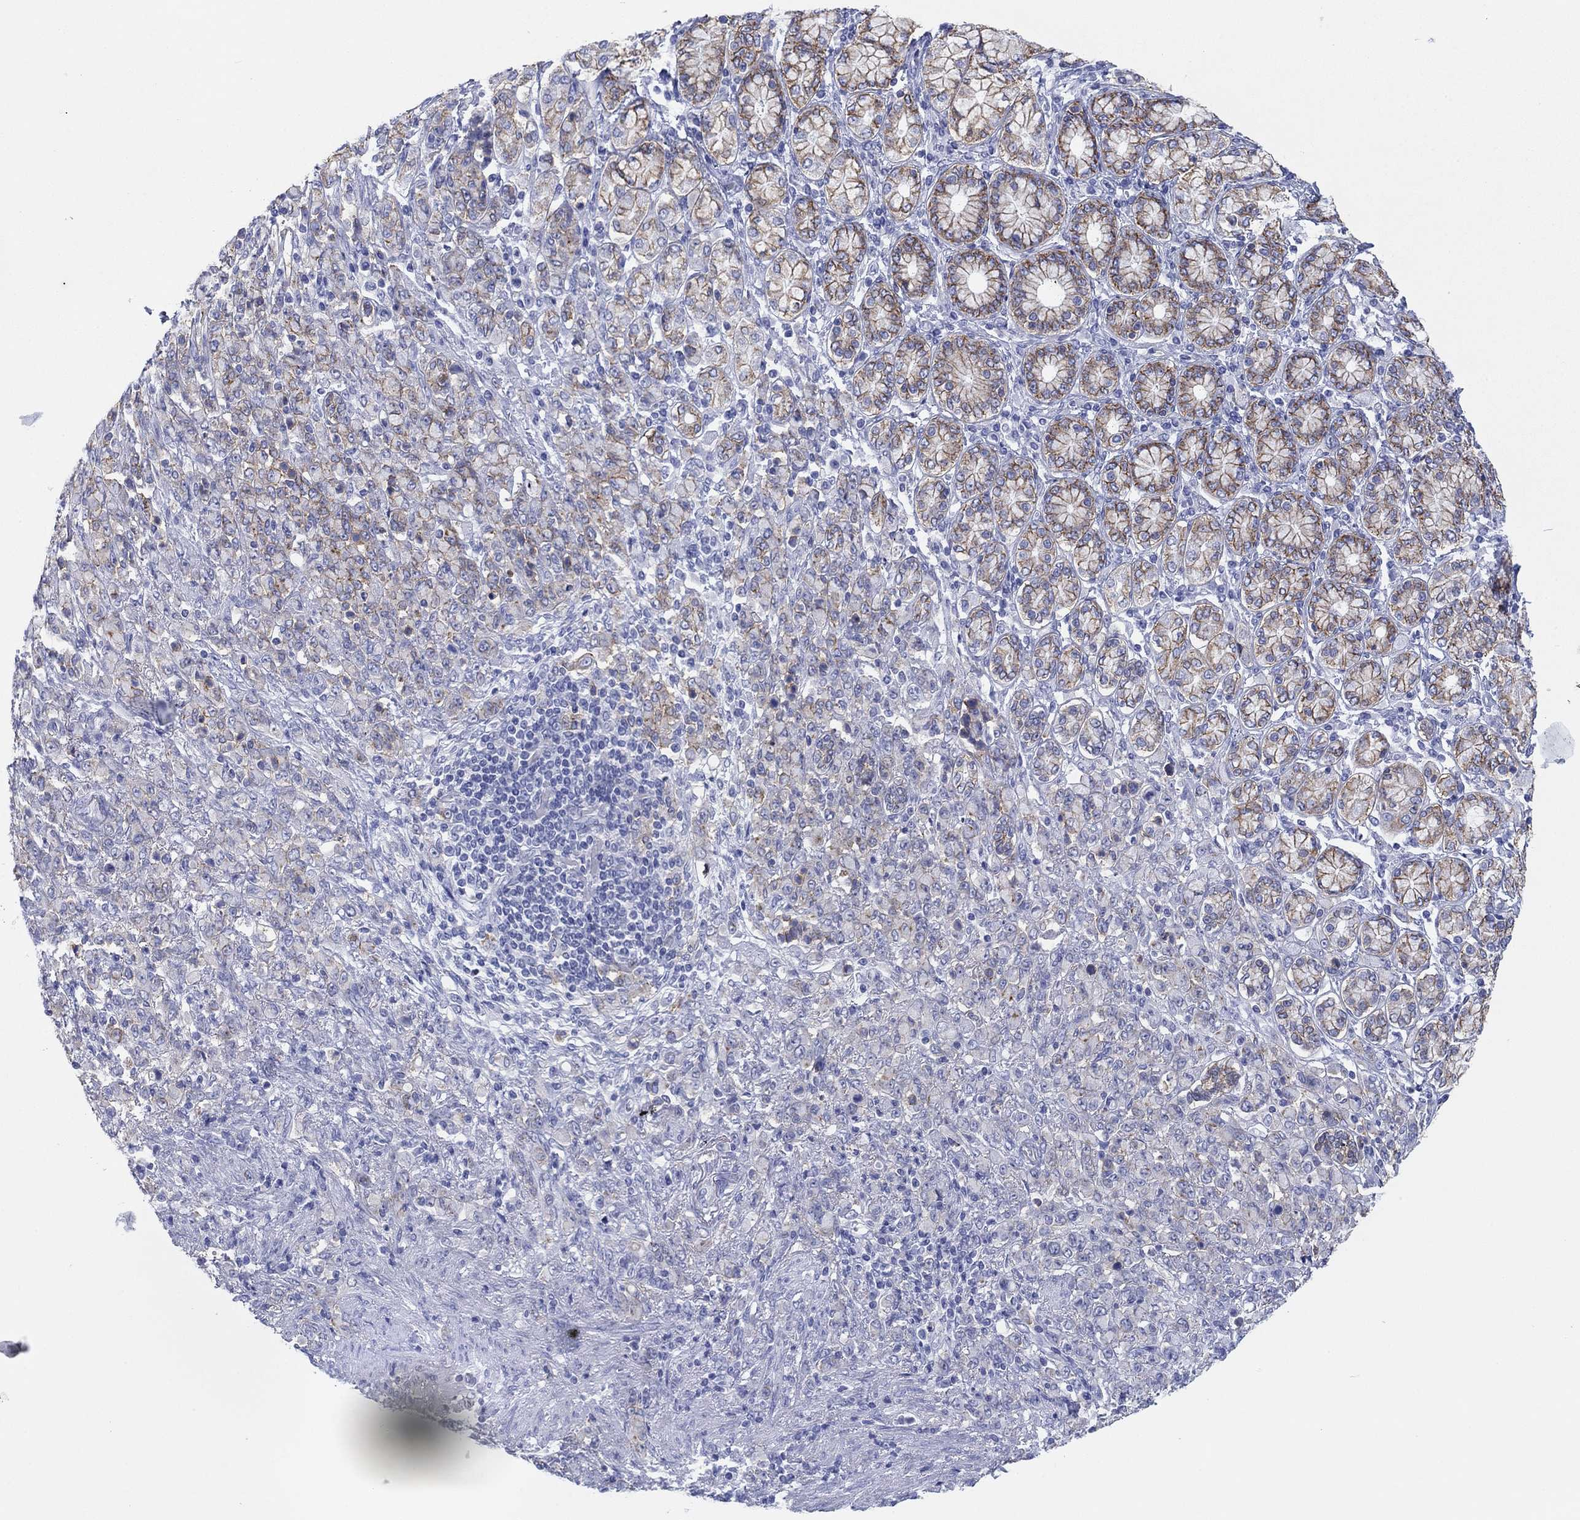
{"staining": {"intensity": "weak", "quantity": "25%-75%", "location": "cytoplasmic/membranous"}, "tissue": "stomach cancer", "cell_type": "Tumor cells", "image_type": "cancer", "snomed": [{"axis": "morphology", "description": "Normal tissue, NOS"}, {"axis": "morphology", "description": "Adenocarcinoma, NOS"}, {"axis": "topography", "description": "Stomach"}], "caption": "A brown stain shows weak cytoplasmic/membranous staining of a protein in human stomach cancer tumor cells.", "gene": "ATP1B1", "patient": {"sex": "female", "age": 79}}